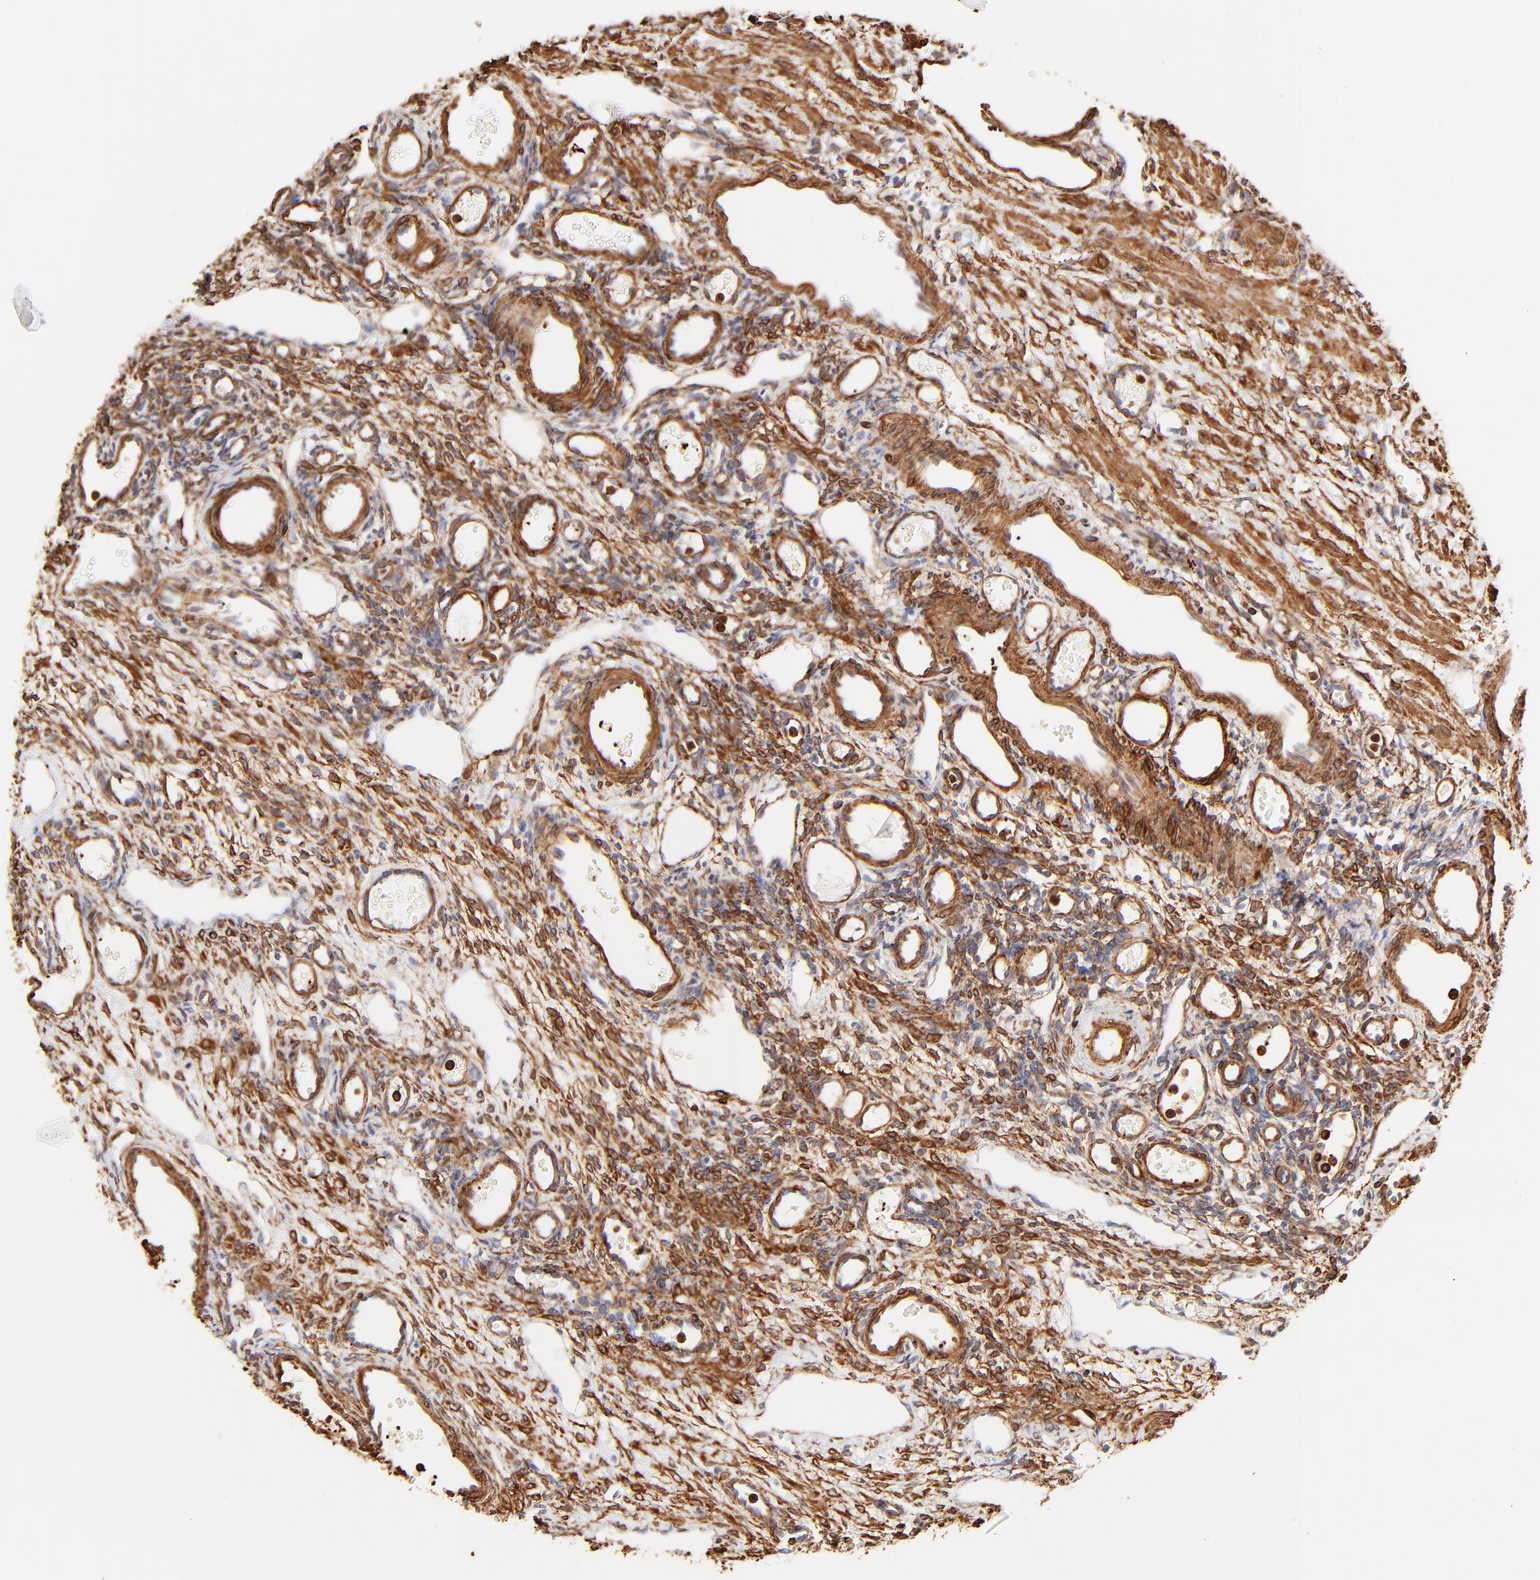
{"staining": {"intensity": "strong", "quantity": ">75%", "location": "cytoplasmic/membranous"}, "tissue": "ovary", "cell_type": "Ovarian stroma cells", "image_type": "normal", "snomed": [{"axis": "morphology", "description": "Normal tissue, NOS"}, {"axis": "topography", "description": "Ovary"}], "caption": "A high-resolution micrograph shows immunohistochemistry (IHC) staining of benign ovary, which exhibits strong cytoplasmic/membranous positivity in approximately >75% of ovarian stroma cells.", "gene": "FLNA", "patient": {"sex": "female", "age": 33}}